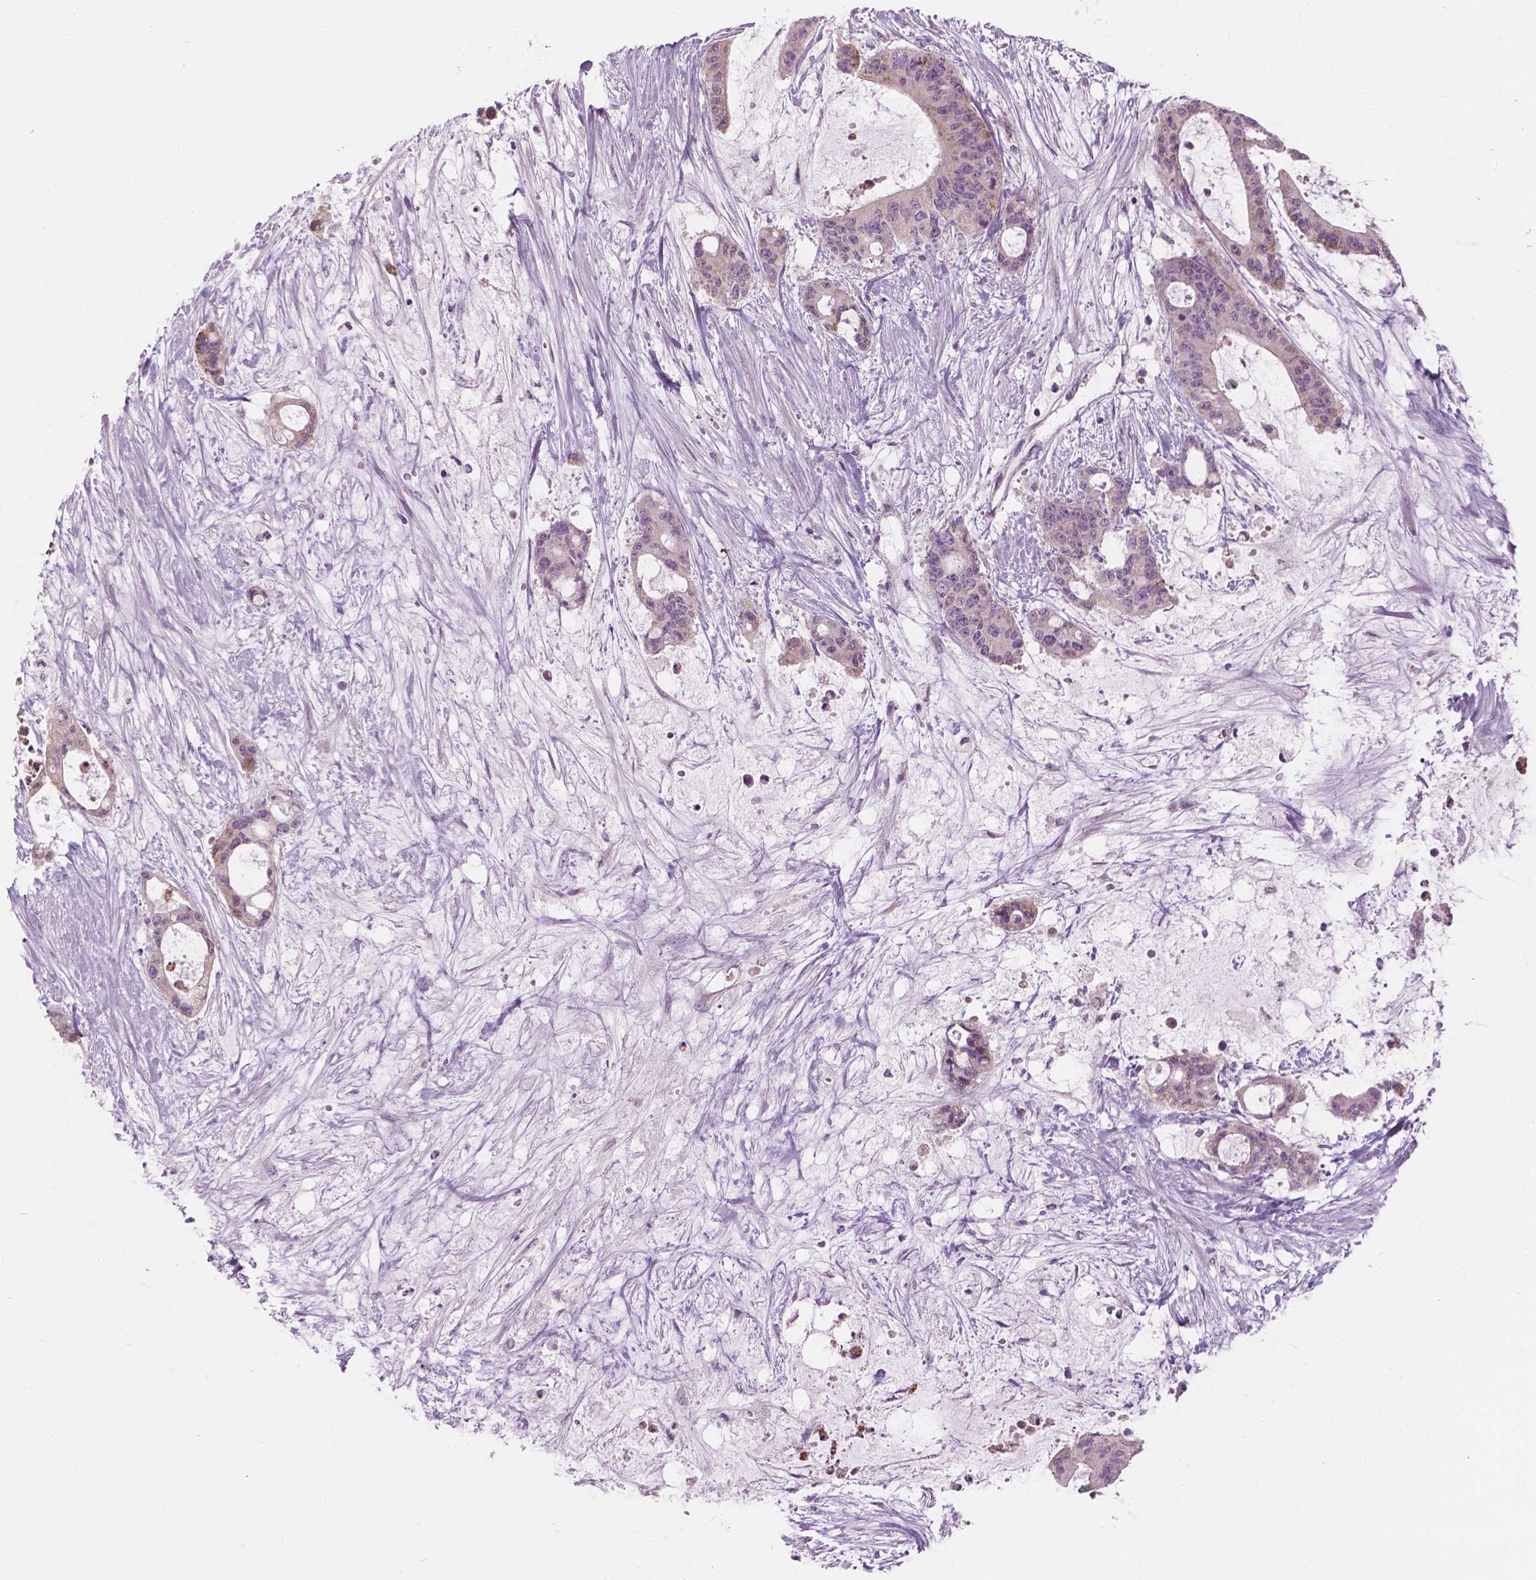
{"staining": {"intensity": "negative", "quantity": "none", "location": "none"}, "tissue": "liver cancer", "cell_type": "Tumor cells", "image_type": "cancer", "snomed": [{"axis": "morphology", "description": "Normal tissue, NOS"}, {"axis": "morphology", "description": "Cholangiocarcinoma"}, {"axis": "topography", "description": "Liver"}, {"axis": "topography", "description": "Peripheral nerve tissue"}], "caption": "IHC image of human liver cholangiocarcinoma stained for a protein (brown), which demonstrates no positivity in tumor cells.", "gene": "CFAP126", "patient": {"sex": "female", "age": 73}}